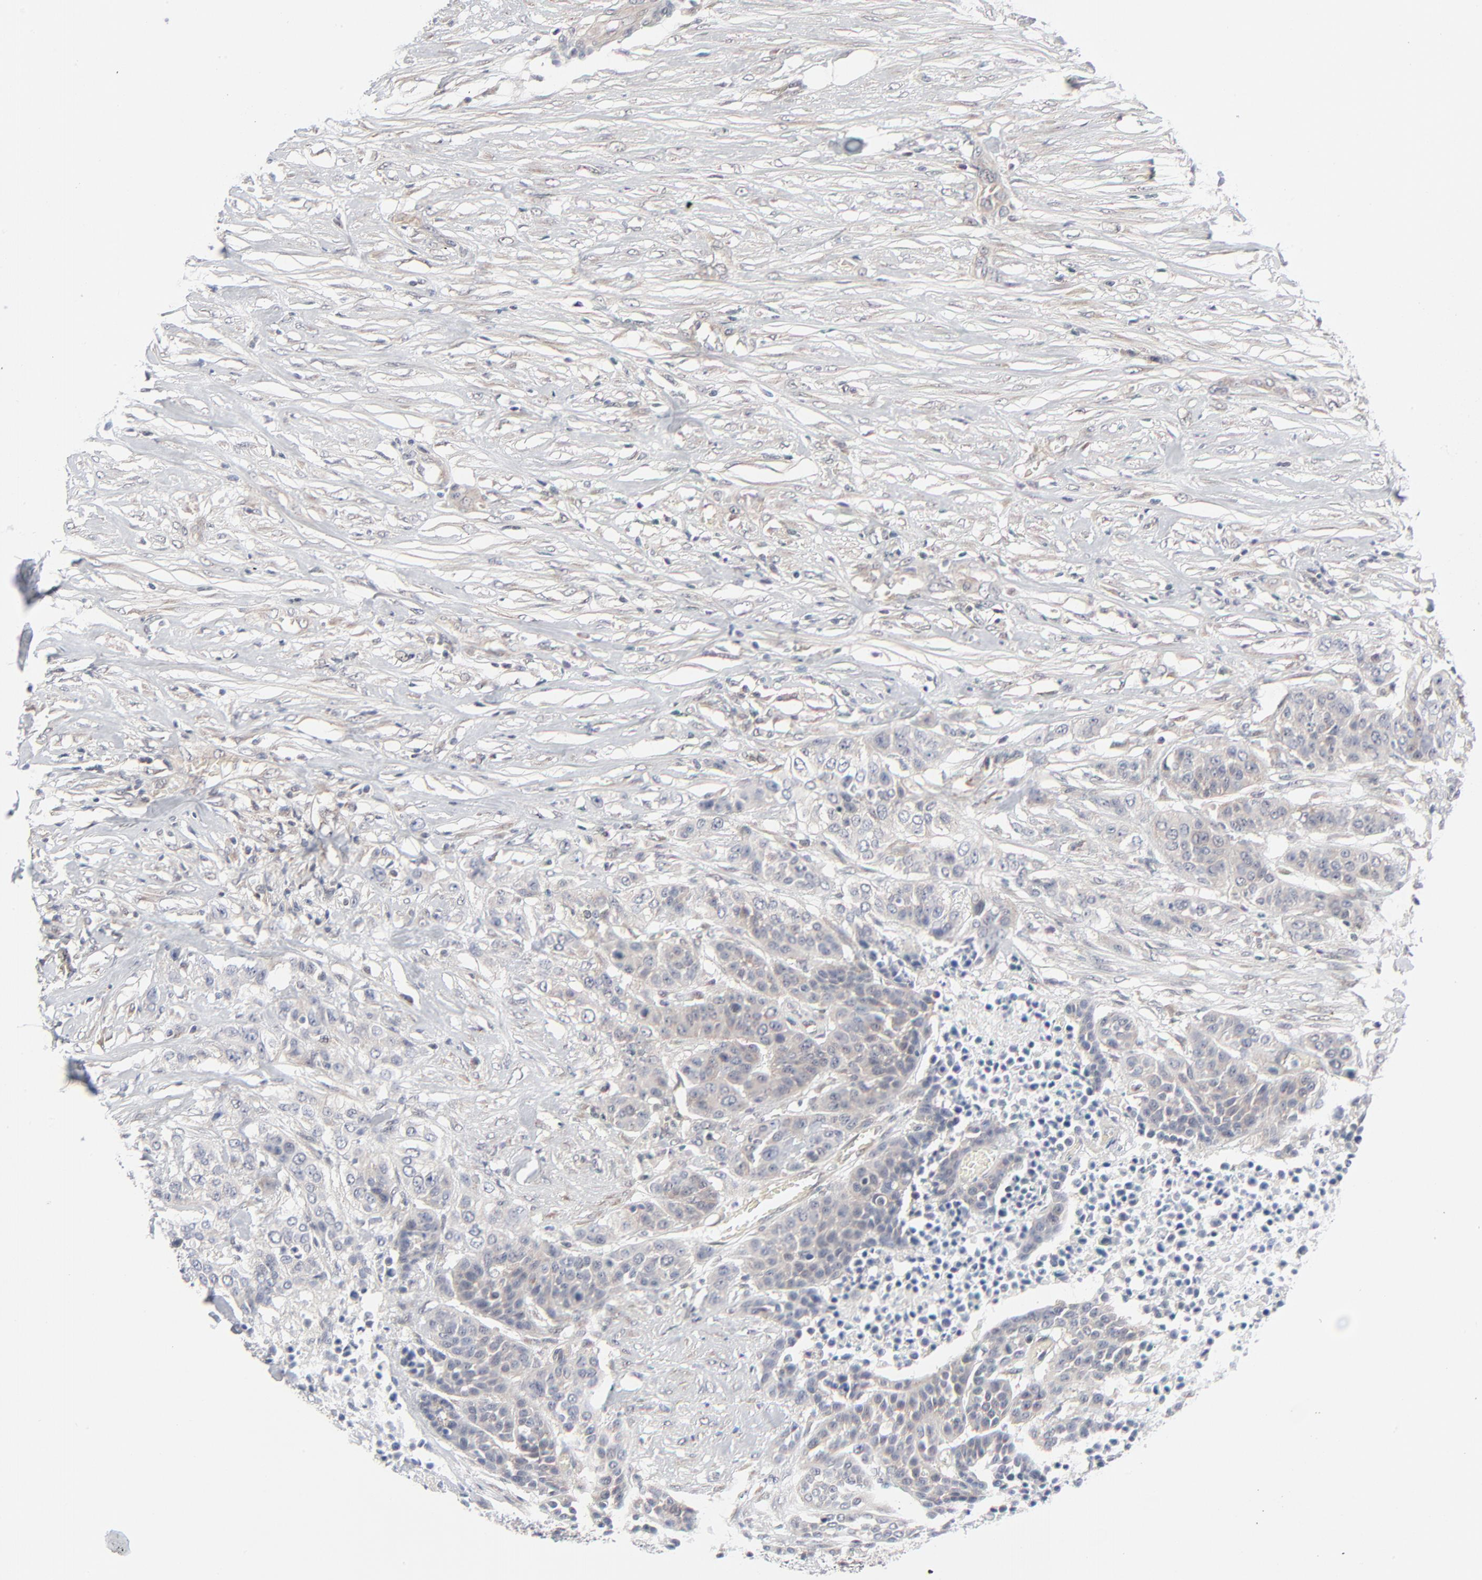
{"staining": {"intensity": "weak", "quantity": "25%-75%", "location": "cytoplasmic/membranous"}, "tissue": "urothelial cancer", "cell_type": "Tumor cells", "image_type": "cancer", "snomed": [{"axis": "morphology", "description": "Urothelial carcinoma, High grade"}, {"axis": "topography", "description": "Urinary bladder"}], "caption": "IHC photomicrograph of human high-grade urothelial carcinoma stained for a protein (brown), which shows low levels of weak cytoplasmic/membranous expression in approximately 25%-75% of tumor cells.", "gene": "RPS6KB1", "patient": {"sex": "male", "age": 74}}